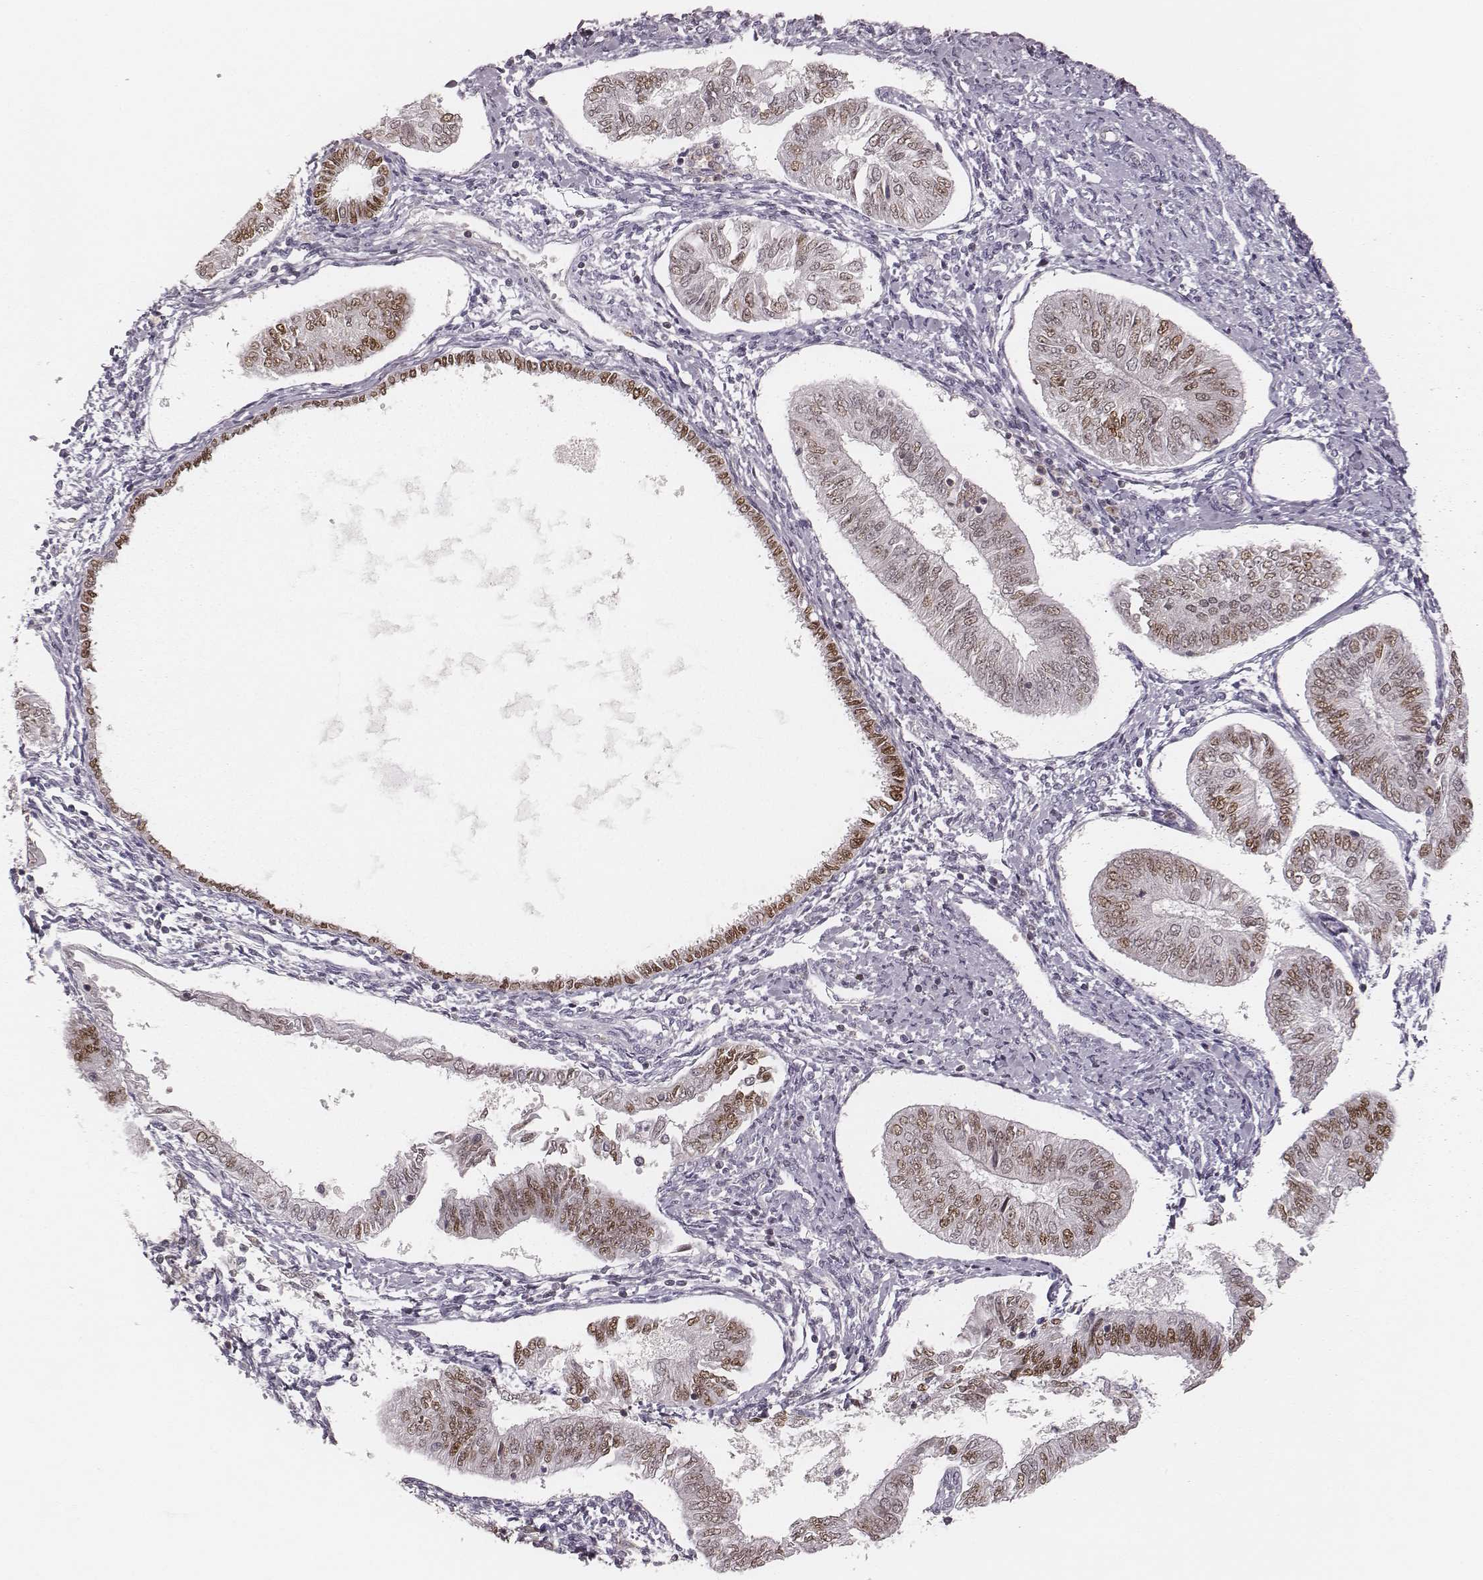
{"staining": {"intensity": "moderate", "quantity": ">75%", "location": "nuclear"}, "tissue": "endometrial cancer", "cell_type": "Tumor cells", "image_type": "cancer", "snomed": [{"axis": "morphology", "description": "Adenocarcinoma, NOS"}, {"axis": "topography", "description": "Endometrium"}], "caption": "High-magnification brightfield microscopy of endometrial adenocarcinoma stained with DAB (brown) and counterstained with hematoxylin (blue). tumor cells exhibit moderate nuclear staining is seen in approximately>75% of cells.", "gene": "MSX1", "patient": {"sex": "female", "age": 58}}